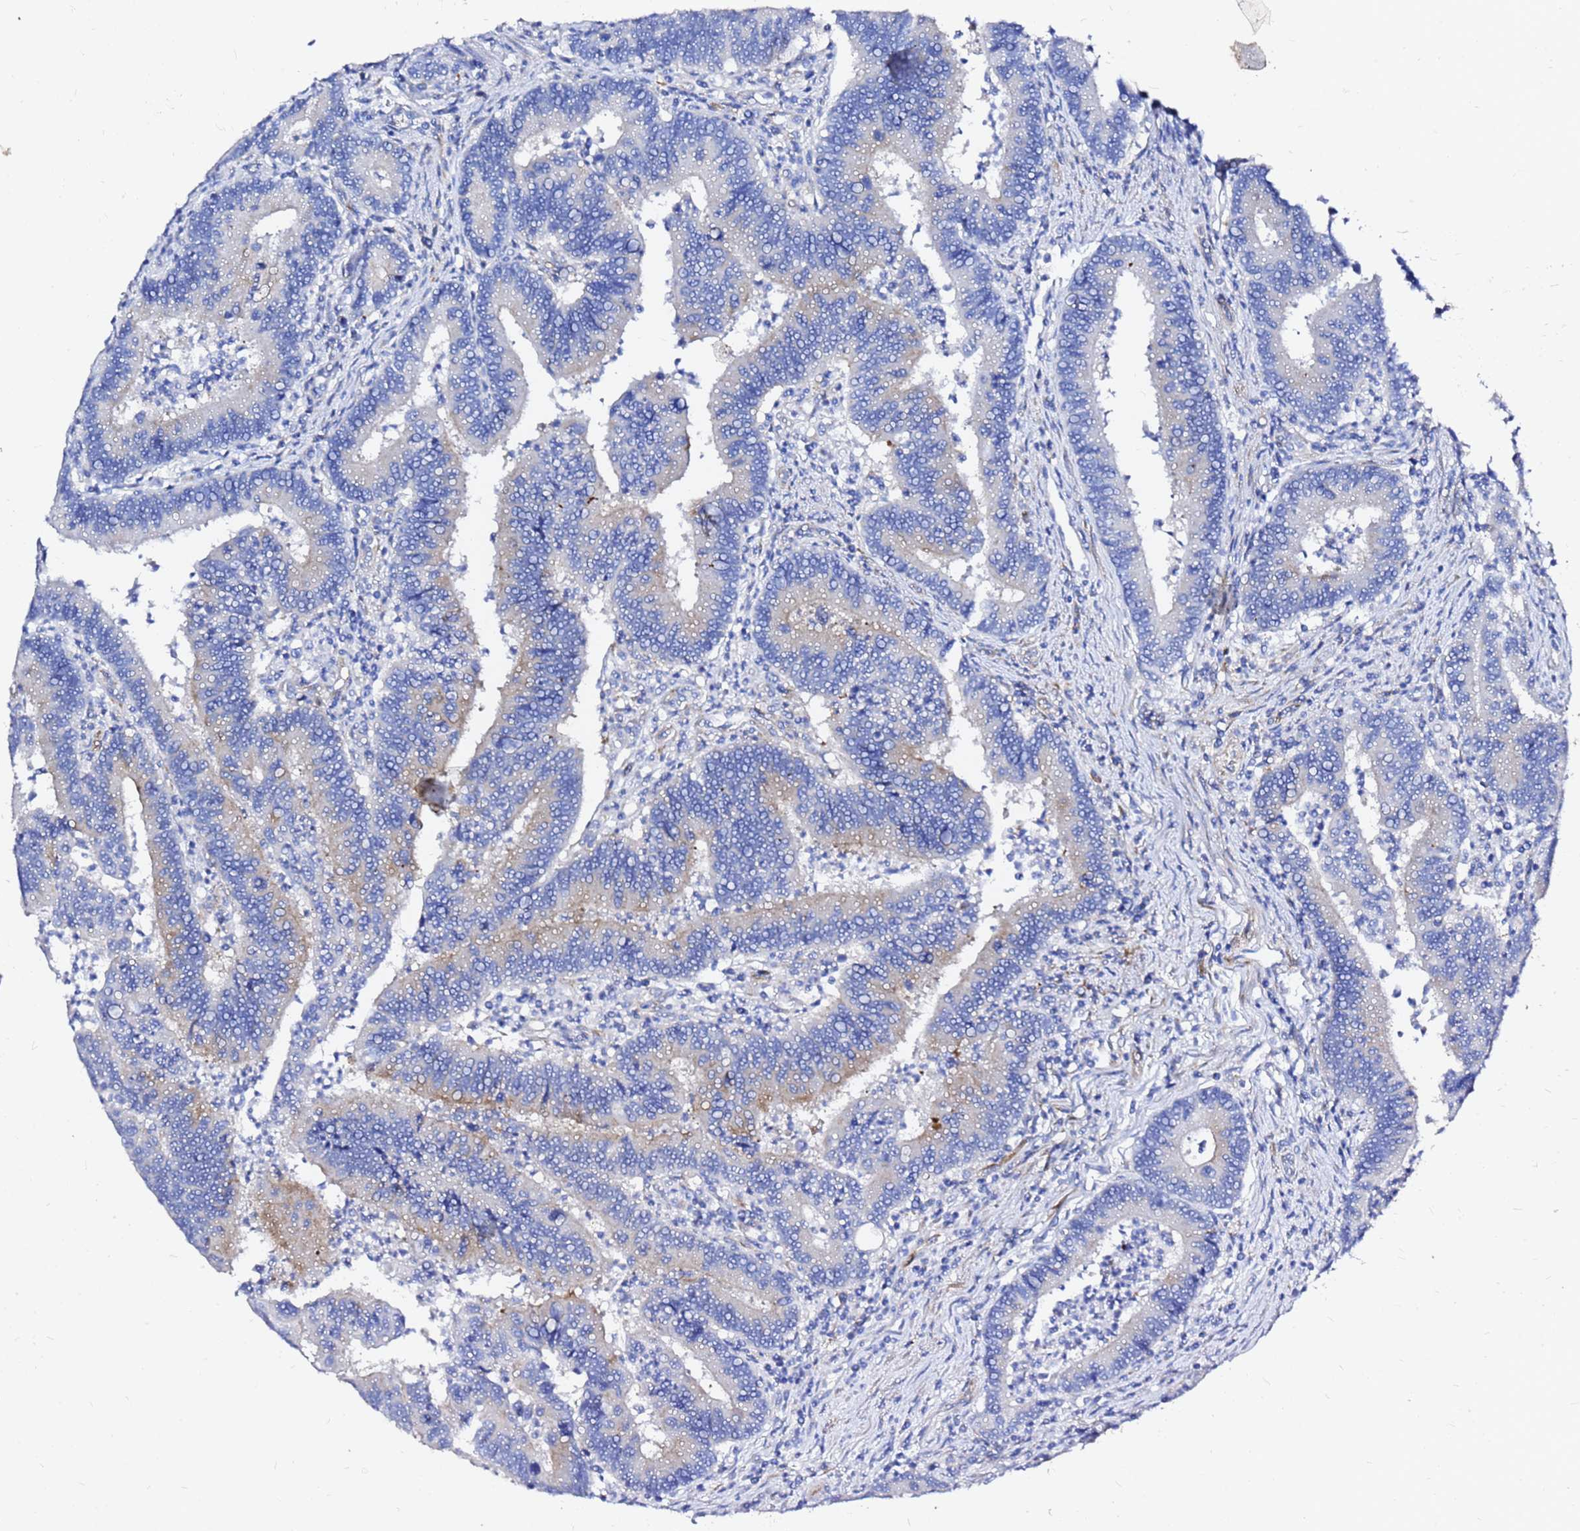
{"staining": {"intensity": "weak", "quantity": "<25%", "location": "cytoplasmic/membranous"}, "tissue": "colorectal cancer", "cell_type": "Tumor cells", "image_type": "cancer", "snomed": [{"axis": "morphology", "description": "Adenocarcinoma, NOS"}, {"axis": "topography", "description": "Colon"}], "caption": "Immunohistochemistry (IHC) of human colorectal cancer demonstrates no staining in tumor cells.", "gene": "TUBA8", "patient": {"sex": "female", "age": 67}}